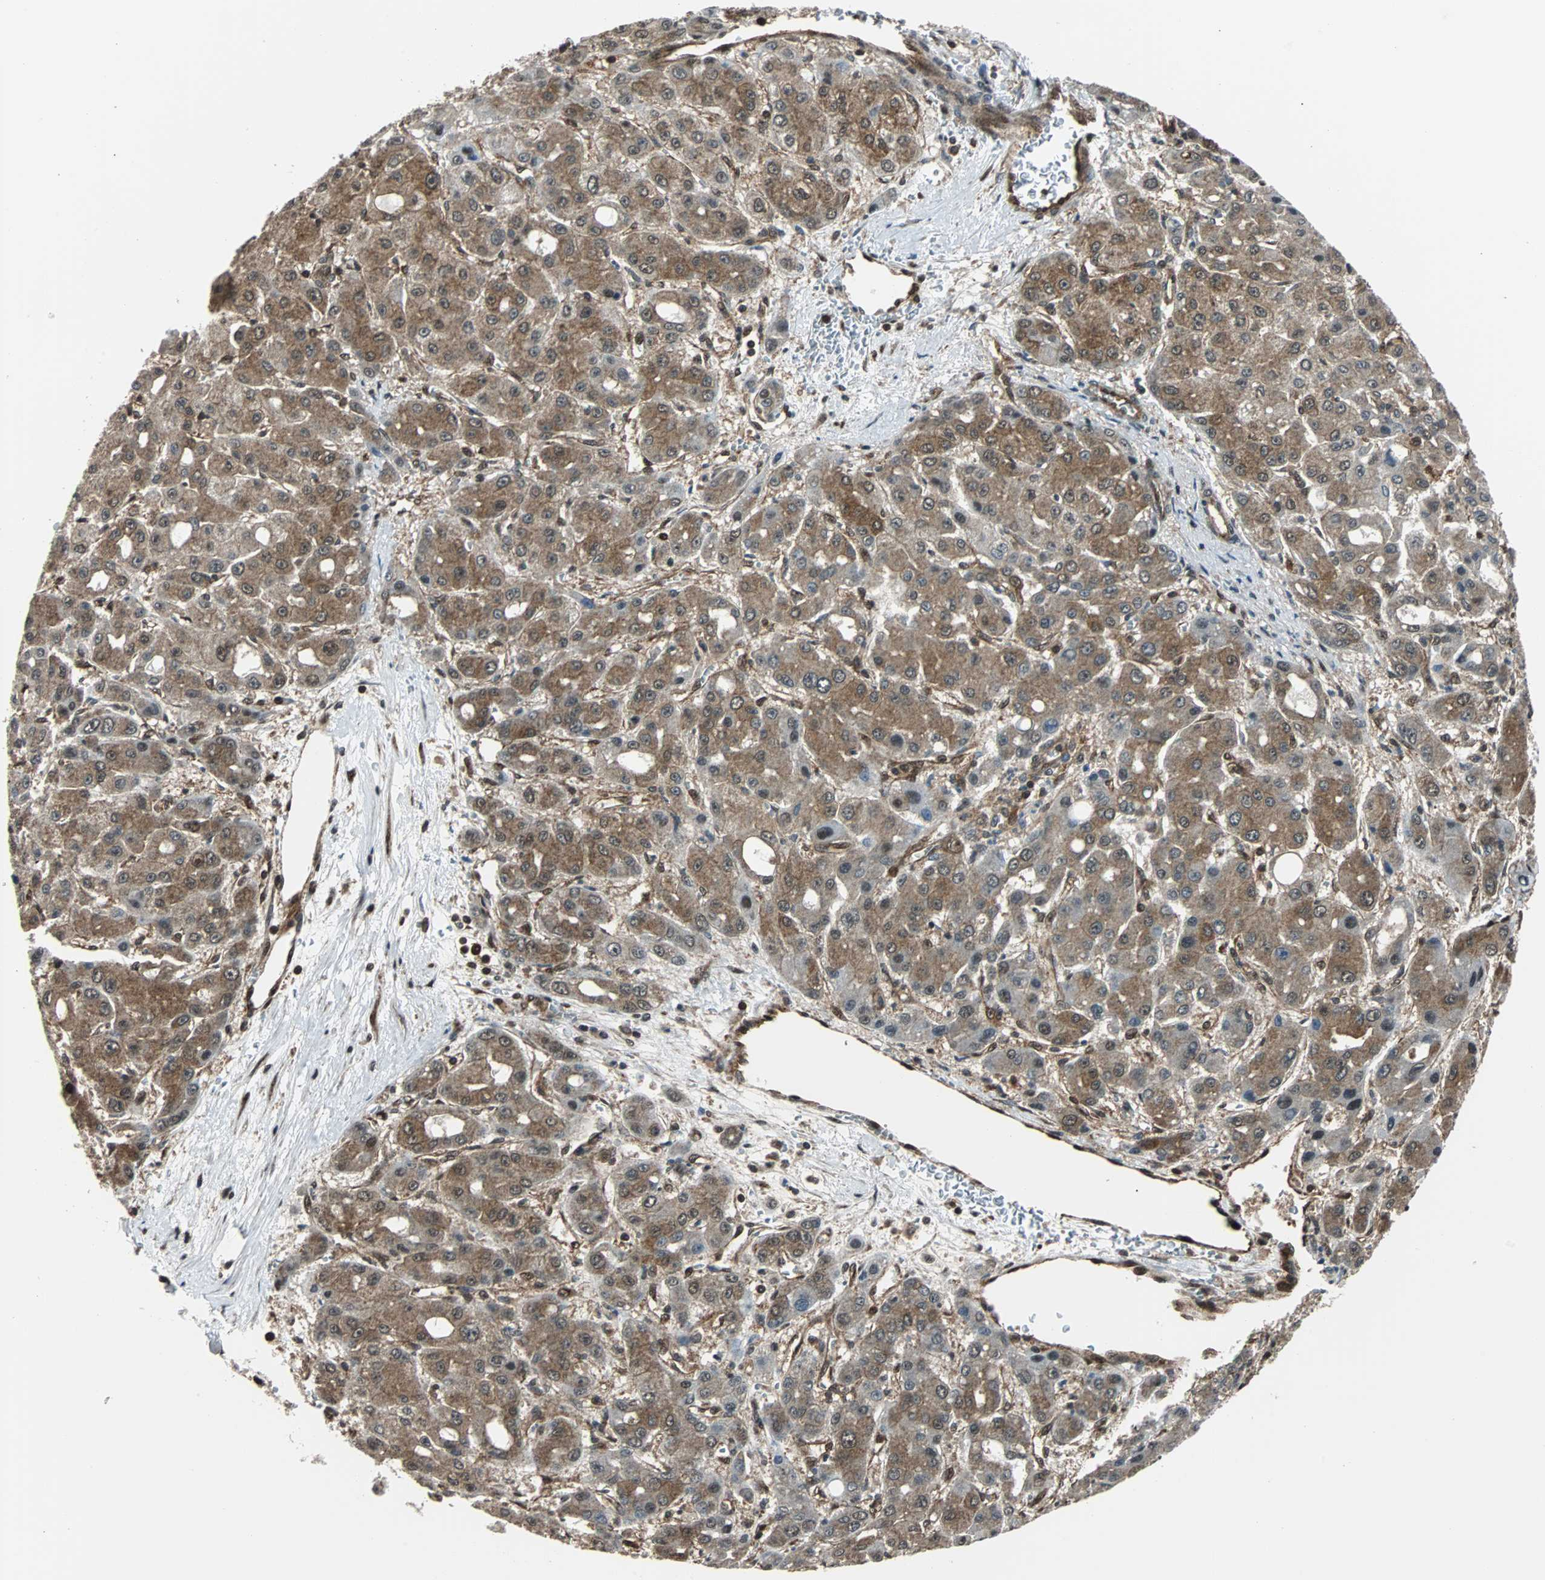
{"staining": {"intensity": "moderate", "quantity": ">75%", "location": "cytoplasmic/membranous"}, "tissue": "liver cancer", "cell_type": "Tumor cells", "image_type": "cancer", "snomed": [{"axis": "morphology", "description": "Carcinoma, Hepatocellular, NOS"}, {"axis": "topography", "description": "Liver"}], "caption": "Moderate cytoplasmic/membranous protein staining is appreciated in about >75% of tumor cells in hepatocellular carcinoma (liver). (DAB (3,3'-diaminobenzidine) IHC with brightfield microscopy, high magnification).", "gene": "VCP", "patient": {"sex": "male", "age": 55}}